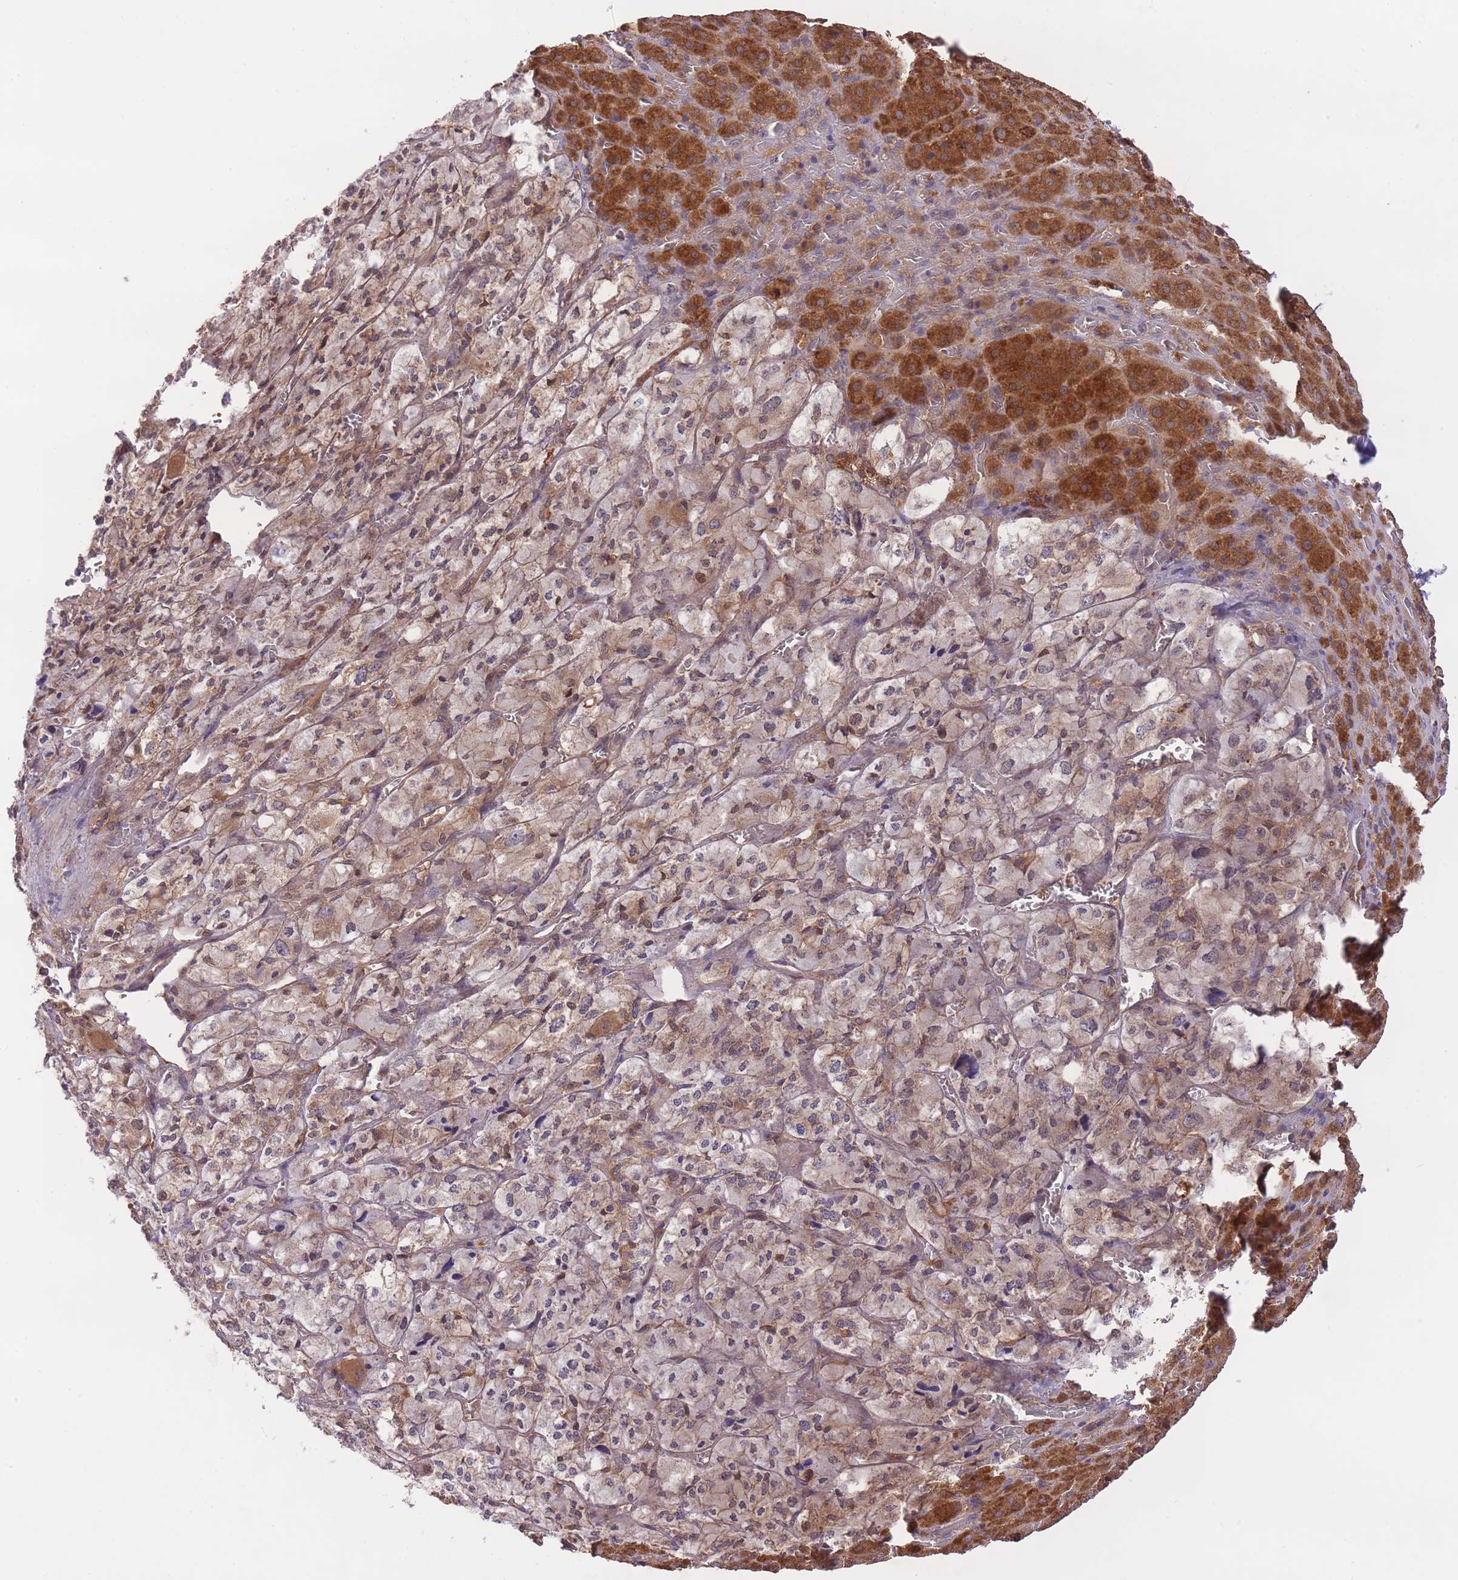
{"staining": {"intensity": "strong", "quantity": "25%-75%", "location": "cytoplasmic/membranous"}, "tissue": "adrenal gland", "cell_type": "Glandular cells", "image_type": "normal", "snomed": [{"axis": "morphology", "description": "Normal tissue, NOS"}, {"axis": "topography", "description": "Adrenal gland"}], "caption": "DAB (3,3'-diaminobenzidine) immunohistochemical staining of benign adrenal gland exhibits strong cytoplasmic/membranous protein expression in about 25%-75% of glandular cells. (DAB = brown stain, brightfield microscopy at high magnification).", "gene": "PREP", "patient": {"sex": "female", "age": 41}}